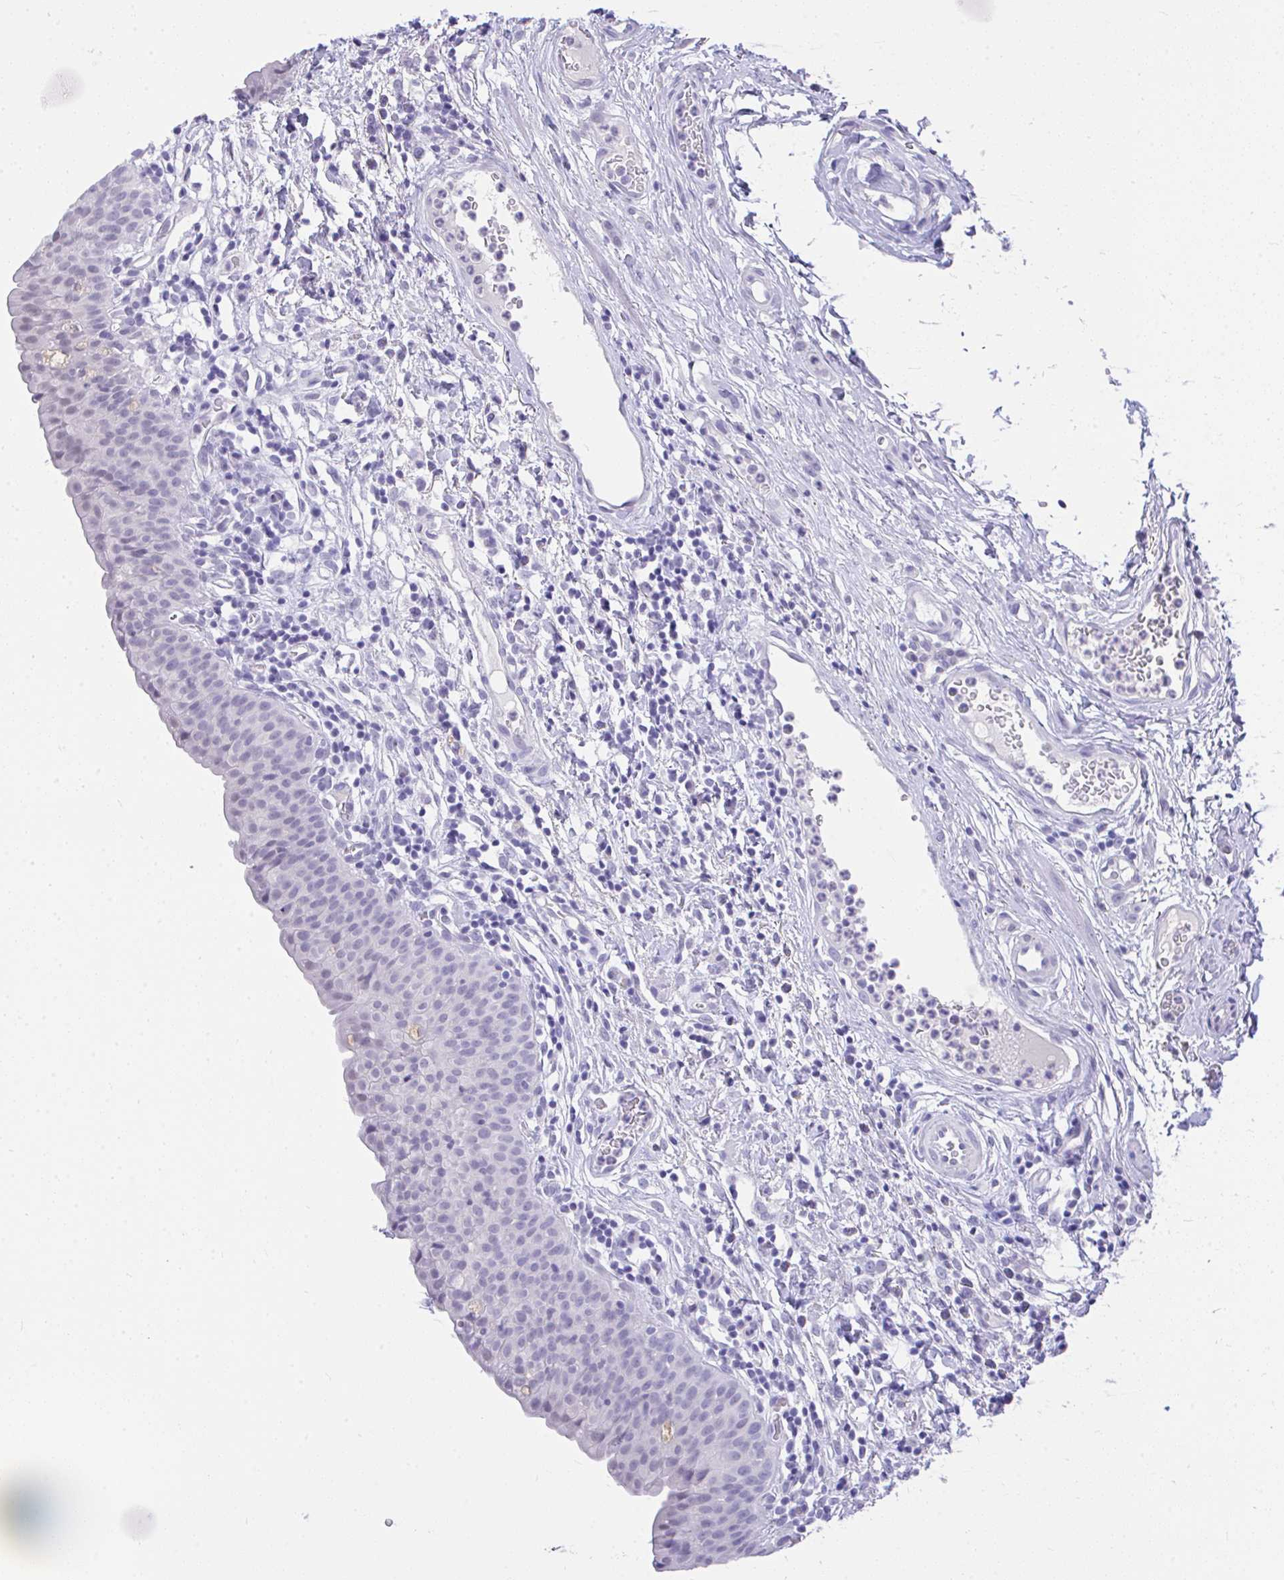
{"staining": {"intensity": "negative", "quantity": "none", "location": "none"}, "tissue": "urinary bladder", "cell_type": "Urothelial cells", "image_type": "normal", "snomed": [{"axis": "morphology", "description": "Normal tissue, NOS"}, {"axis": "morphology", "description": "Inflammation, NOS"}, {"axis": "topography", "description": "Urinary bladder"}], "caption": "Urinary bladder stained for a protein using IHC reveals no expression urothelial cells.", "gene": "MS4A12", "patient": {"sex": "male", "age": 57}}